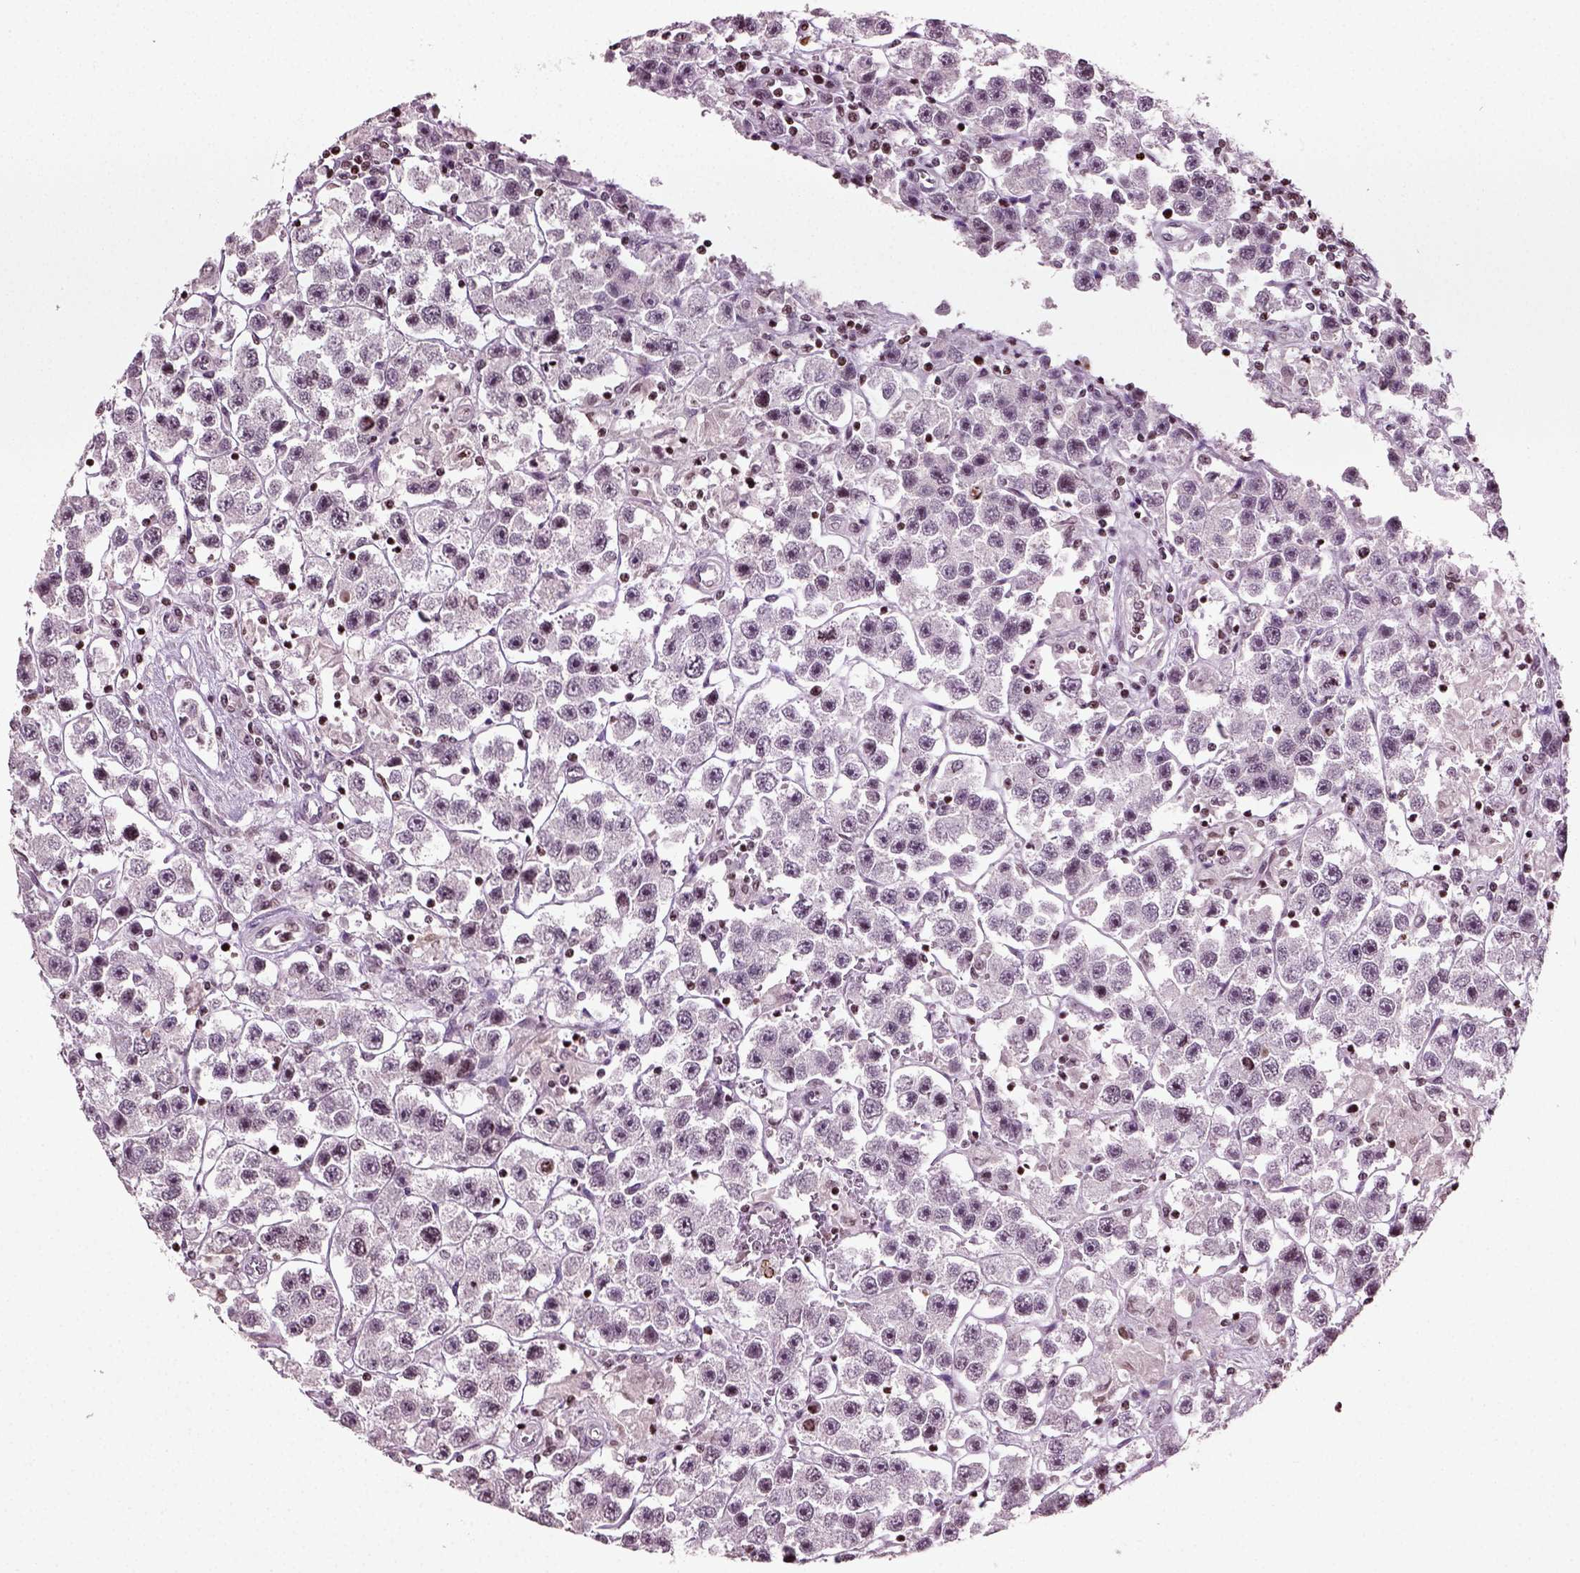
{"staining": {"intensity": "negative", "quantity": "none", "location": "none"}, "tissue": "testis cancer", "cell_type": "Tumor cells", "image_type": "cancer", "snomed": [{"axis": "morphology", "description": "Seminoma, NOS"}, {"axis": "topography", "description": "Testis"}], "caption": "Immunohistochemical staining of testis cancer (seminoma) shows no significant staining in tumor cells.", "gene": "HEYL", "patient": {"sex": "male", "age": 45}}